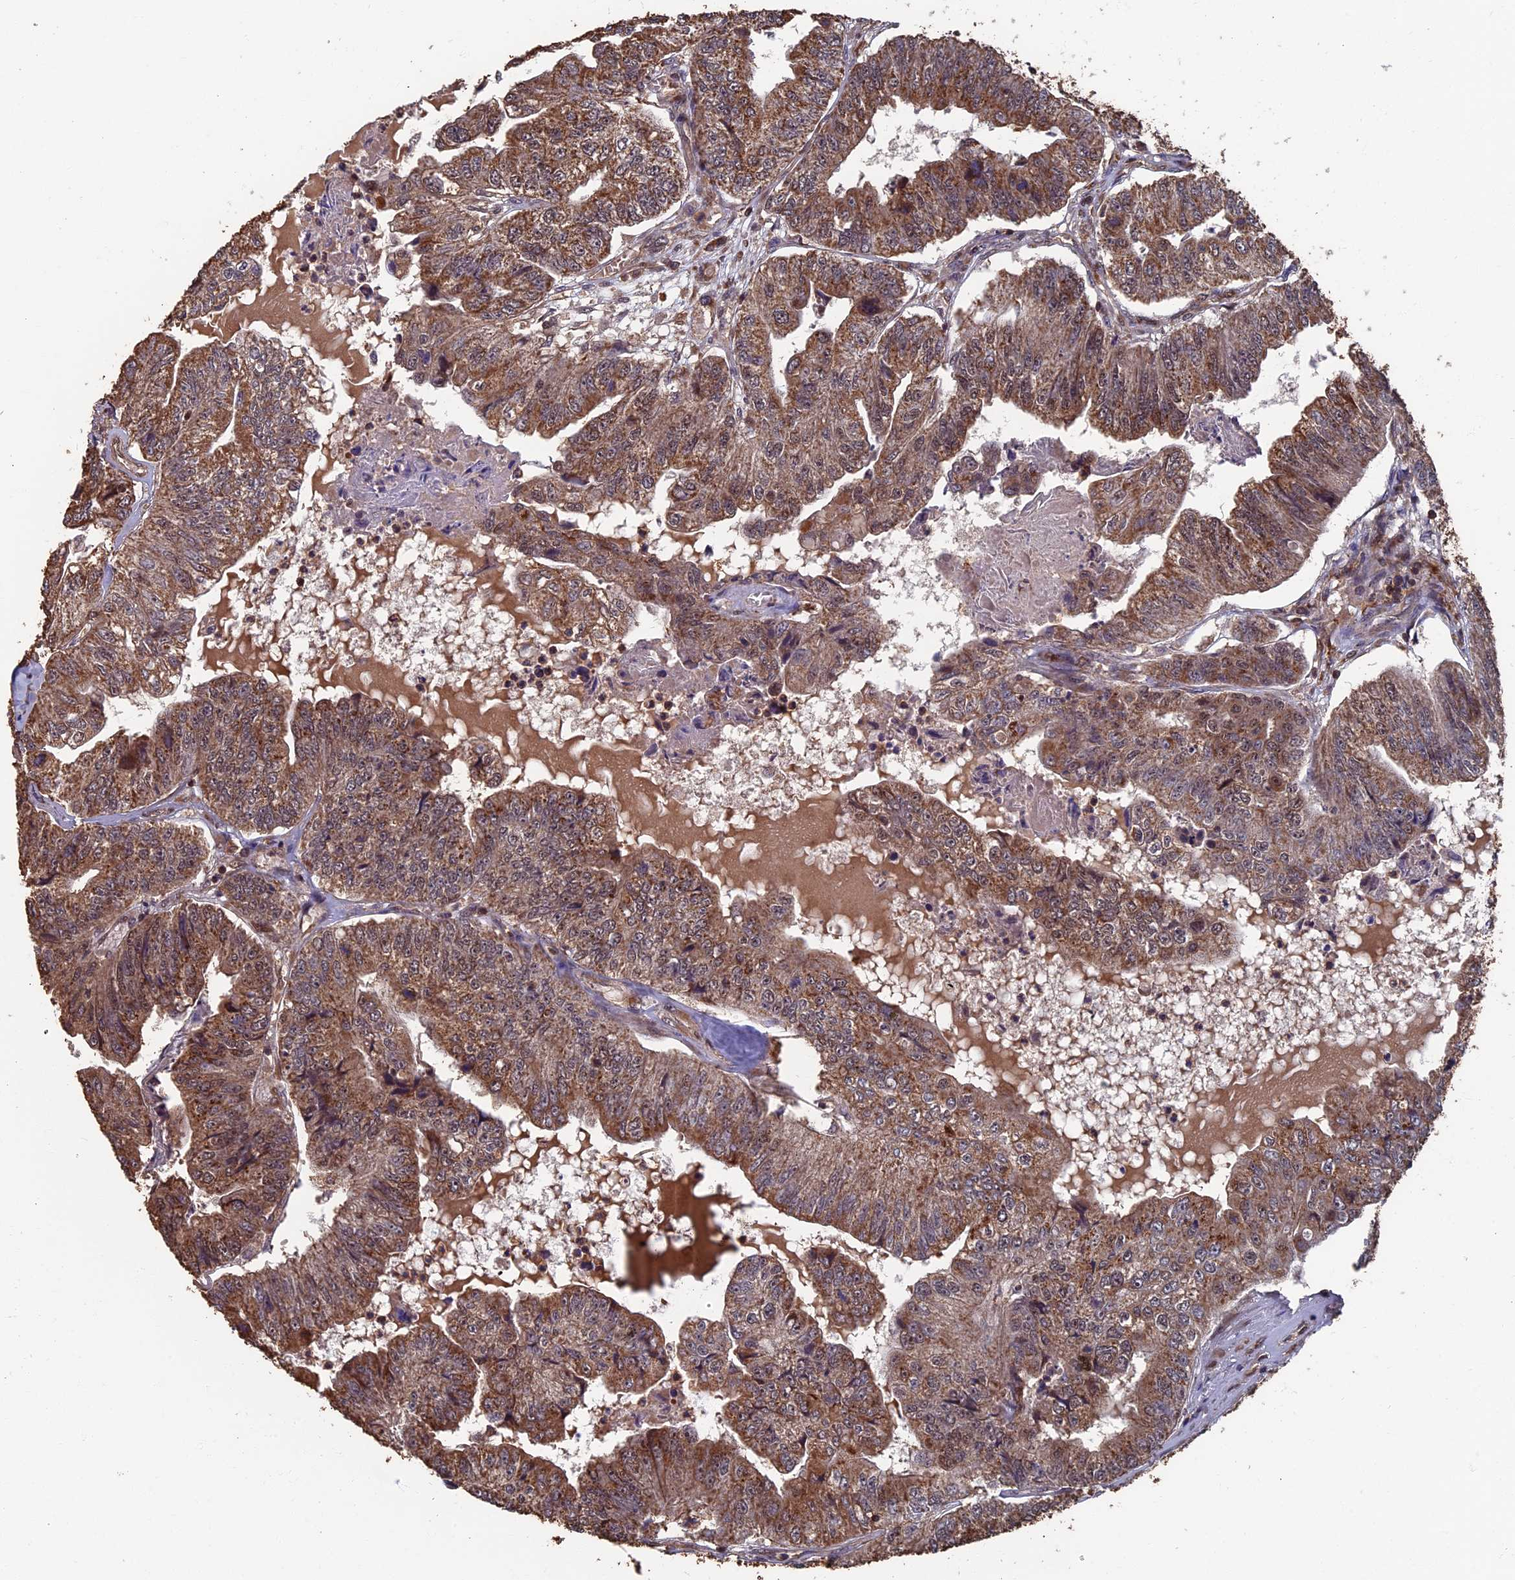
{"staining": {"intensity": "moderate", "quantity": ">75%", "location": "cytoplasmic/membranous"}, "tissue": "colorectal cancer", "cell_type": "Tumor cells", "image_type": "cancer", "snomed": [{"axis": "morphology", "description": "Adenocarcinoma, NOS"}, {"axis": "topography", "description": "Colon"}], "caption": "A medium amount of moderate cytoplasmic/membranous staining is appreciated in about >75% of tumor cells in colorectal cancer tissue.", "gene": "RASGRF1", "patient": {"sex": "female", "age": 67}}